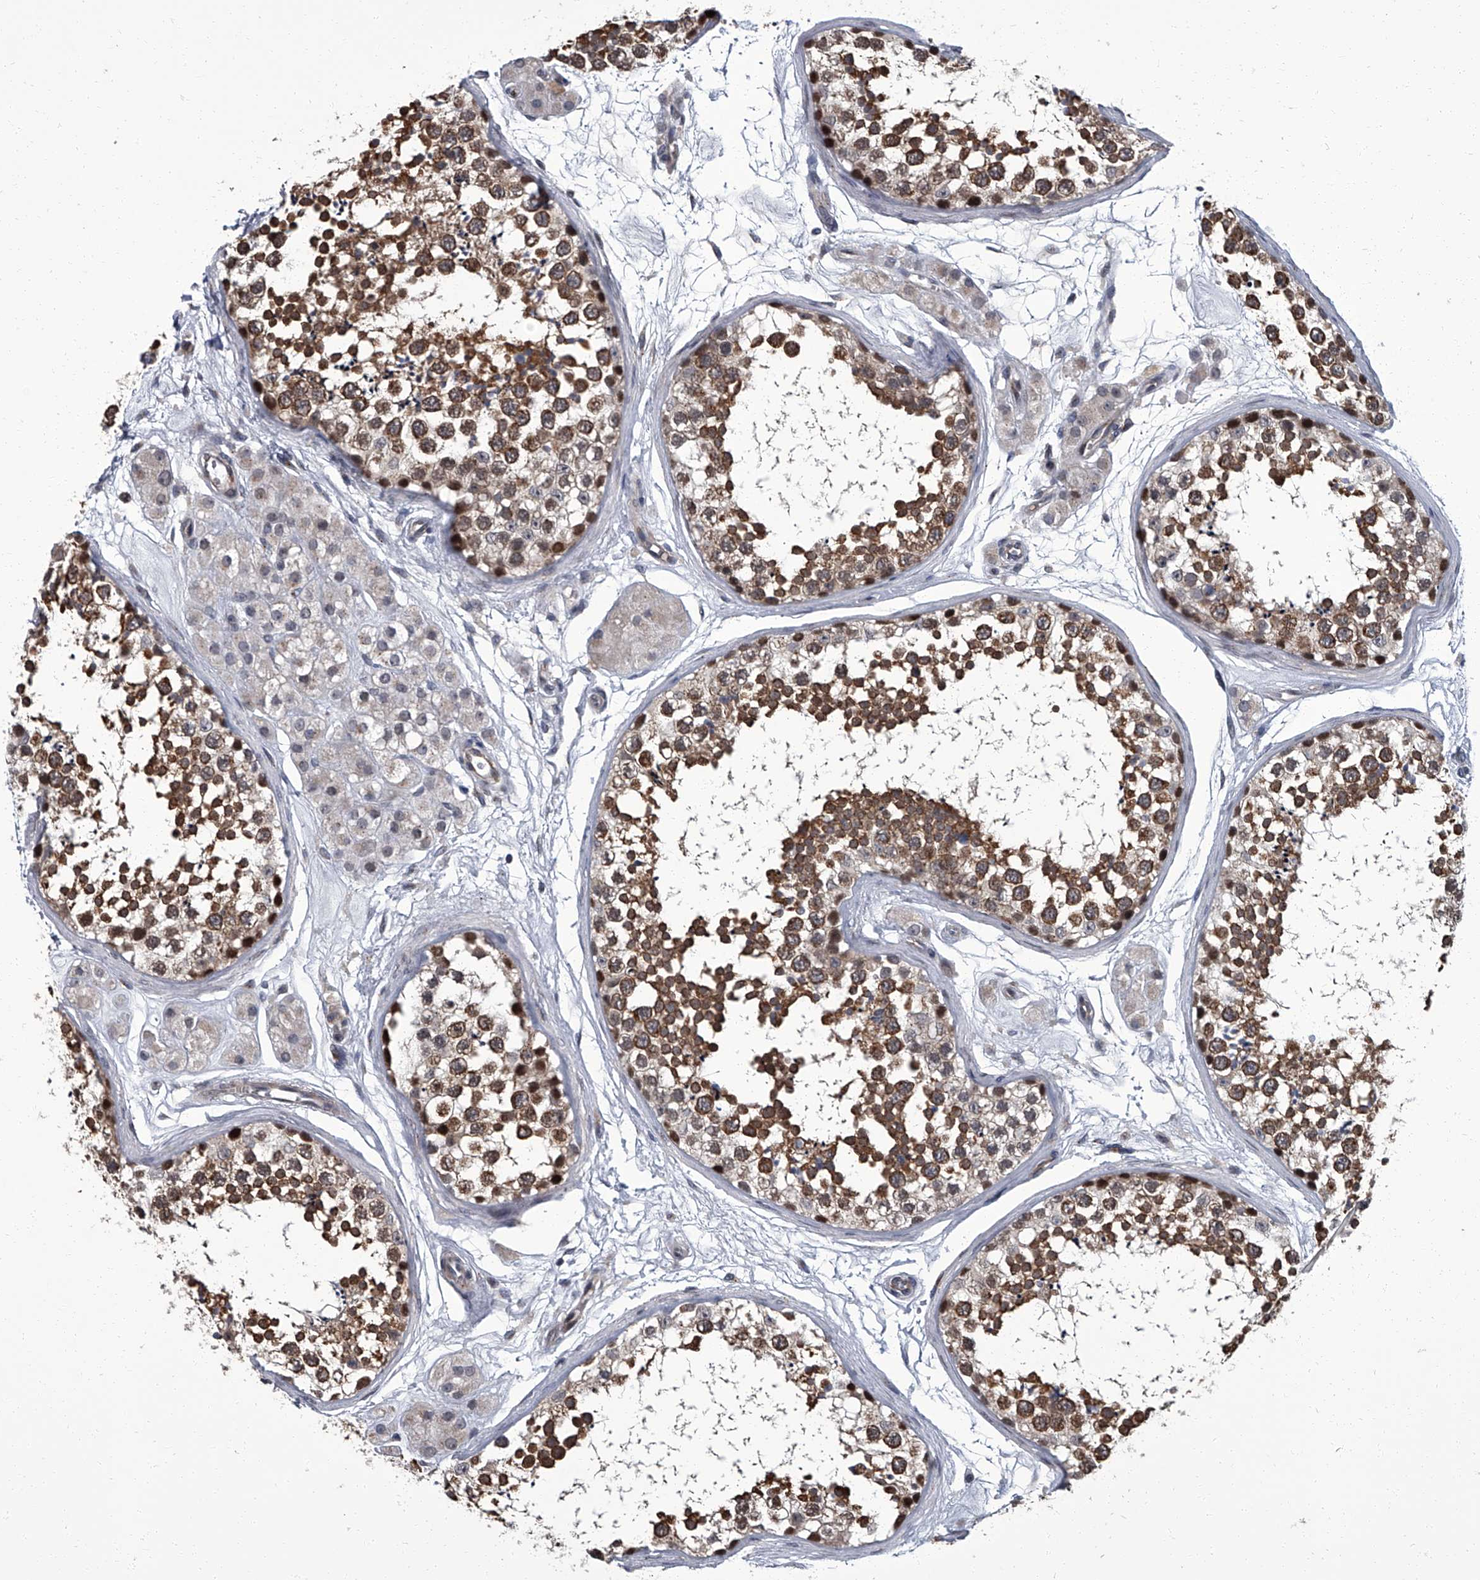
{"staining": {"intensity": "moderate", "quantity": ">75%", "location": "cytoplasmic/membranous"}, "tissue": "testis", "cell_type": "Cells in seminiferous ducts", "image_type": "normal", "snomed": [{"axis": "morphology", "description": "Normal tissue, NOS"}, {"axis": "topography", "description": "Testis"}], "caption": "Immunohistochemical staining of unremarkable testis displays >75% levels of moderate cytoplasmic/membranous protein expression in approximately >75% of cells in seminiferous ducts.", "gene": "ZNF274", "patient": {"sex": "male", "age": 56}}